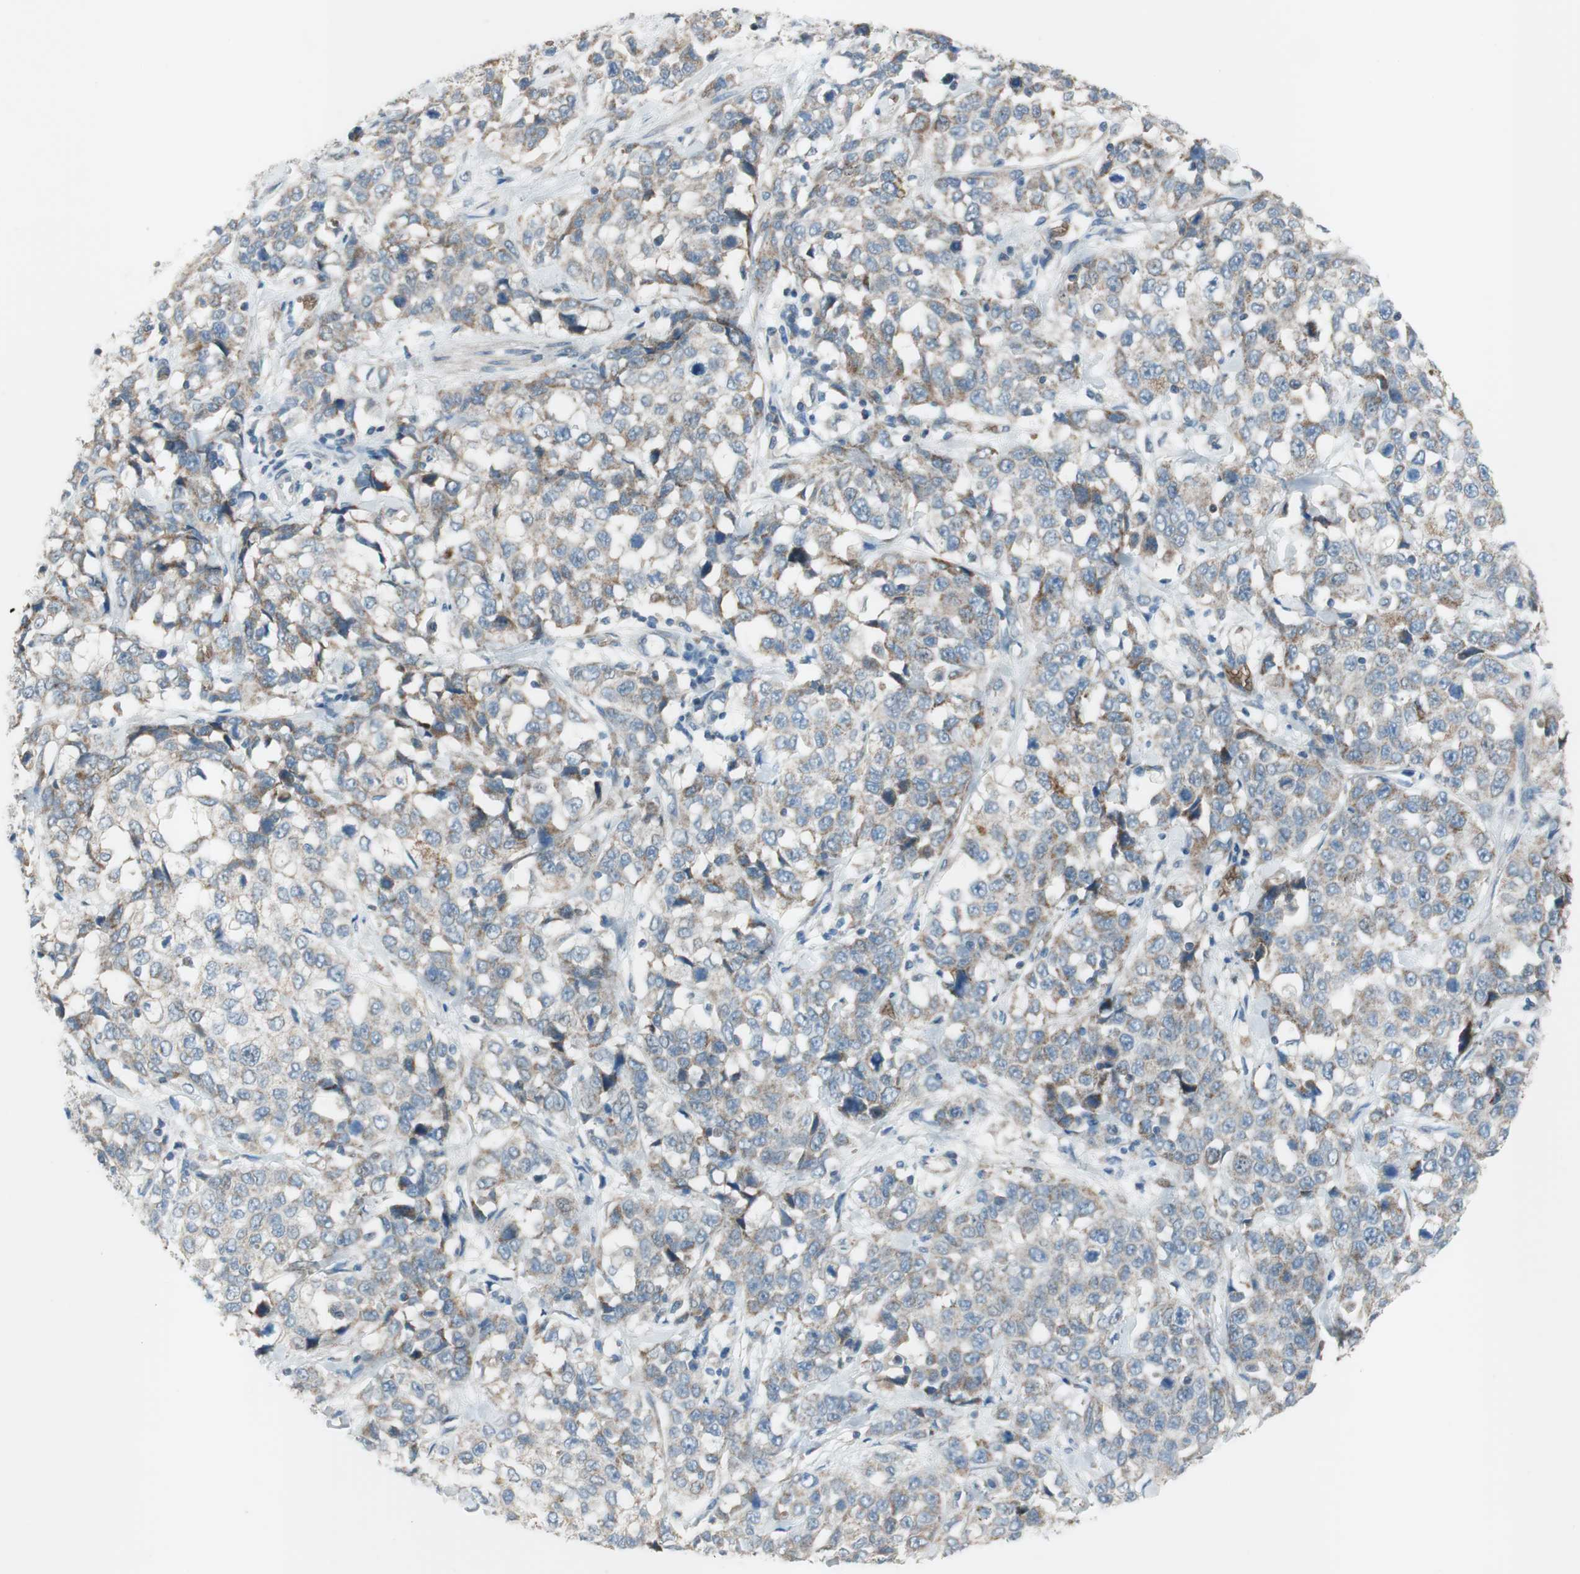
{"staining": {"intensity": "weak", "quantity": ">75%", "location": "cytoplasmic/membranous"}, "tissue": "stomach cancer", "cell_type": "Tumor cells", "image_type": "cancer", "snomed": [{"axis": "morphology", "description": "Normal tissue, NOS"}, {"axis": "morphology", "description": "Adenocarcinoma, NOS"}, {"axis": "topography", "description": "Stomach"}], "caption": "Immunohistochemical staining of human stomach cancer (adenocarcinoma) reveals low levels of weak cytoplasmic/membranous protein staining in approximately >75% of tumor cells.", "gene": "GYPC", "patient": {"sex": "male", "age": 48}}